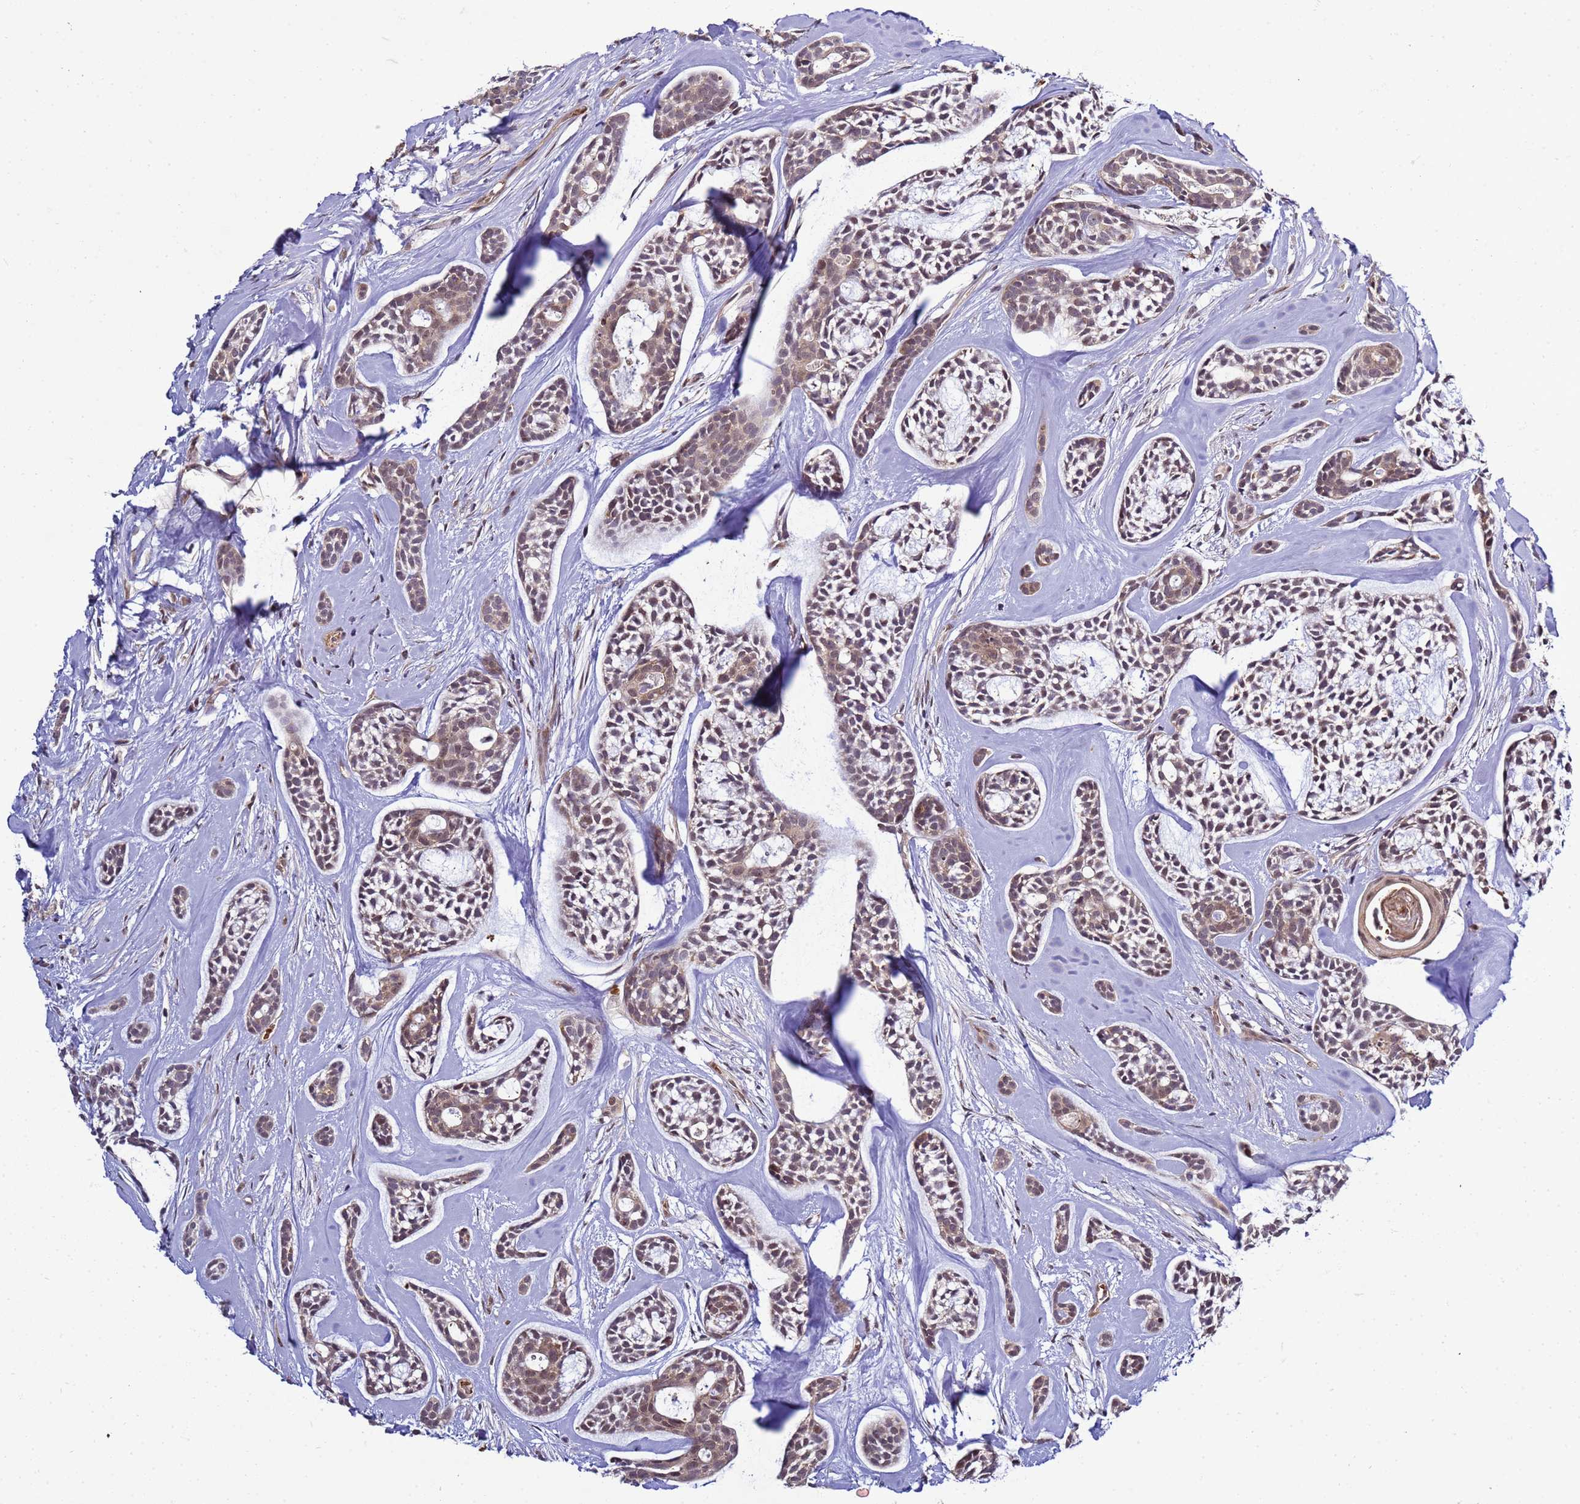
{"staining": {"intensity": "moderate", "quantity": ">75%", "location": "nuclear"}, "tissue": "head and neck cancer", "cell_type": "Tumor cells", "image_type": "cancer", "snomed": [{"axis": "morphology", "description": "Adenocarcinoma, NOS"}, {"axis": "topography", "description": "Subcutis"}, {"axis": "topography", "description": "Head-Neck"}], "caption": "This histopathology image demonstrates head and neck cancer (adenocarcinoma) stained with immunohistochemistry (IHC) to label a protein in brown. The nuclear of tumor cells show moderate positivity for the protein. Nuclei are counter-stained blue.", "gene": "GEN1", "patient": {"sex": "female", "age": 73}}